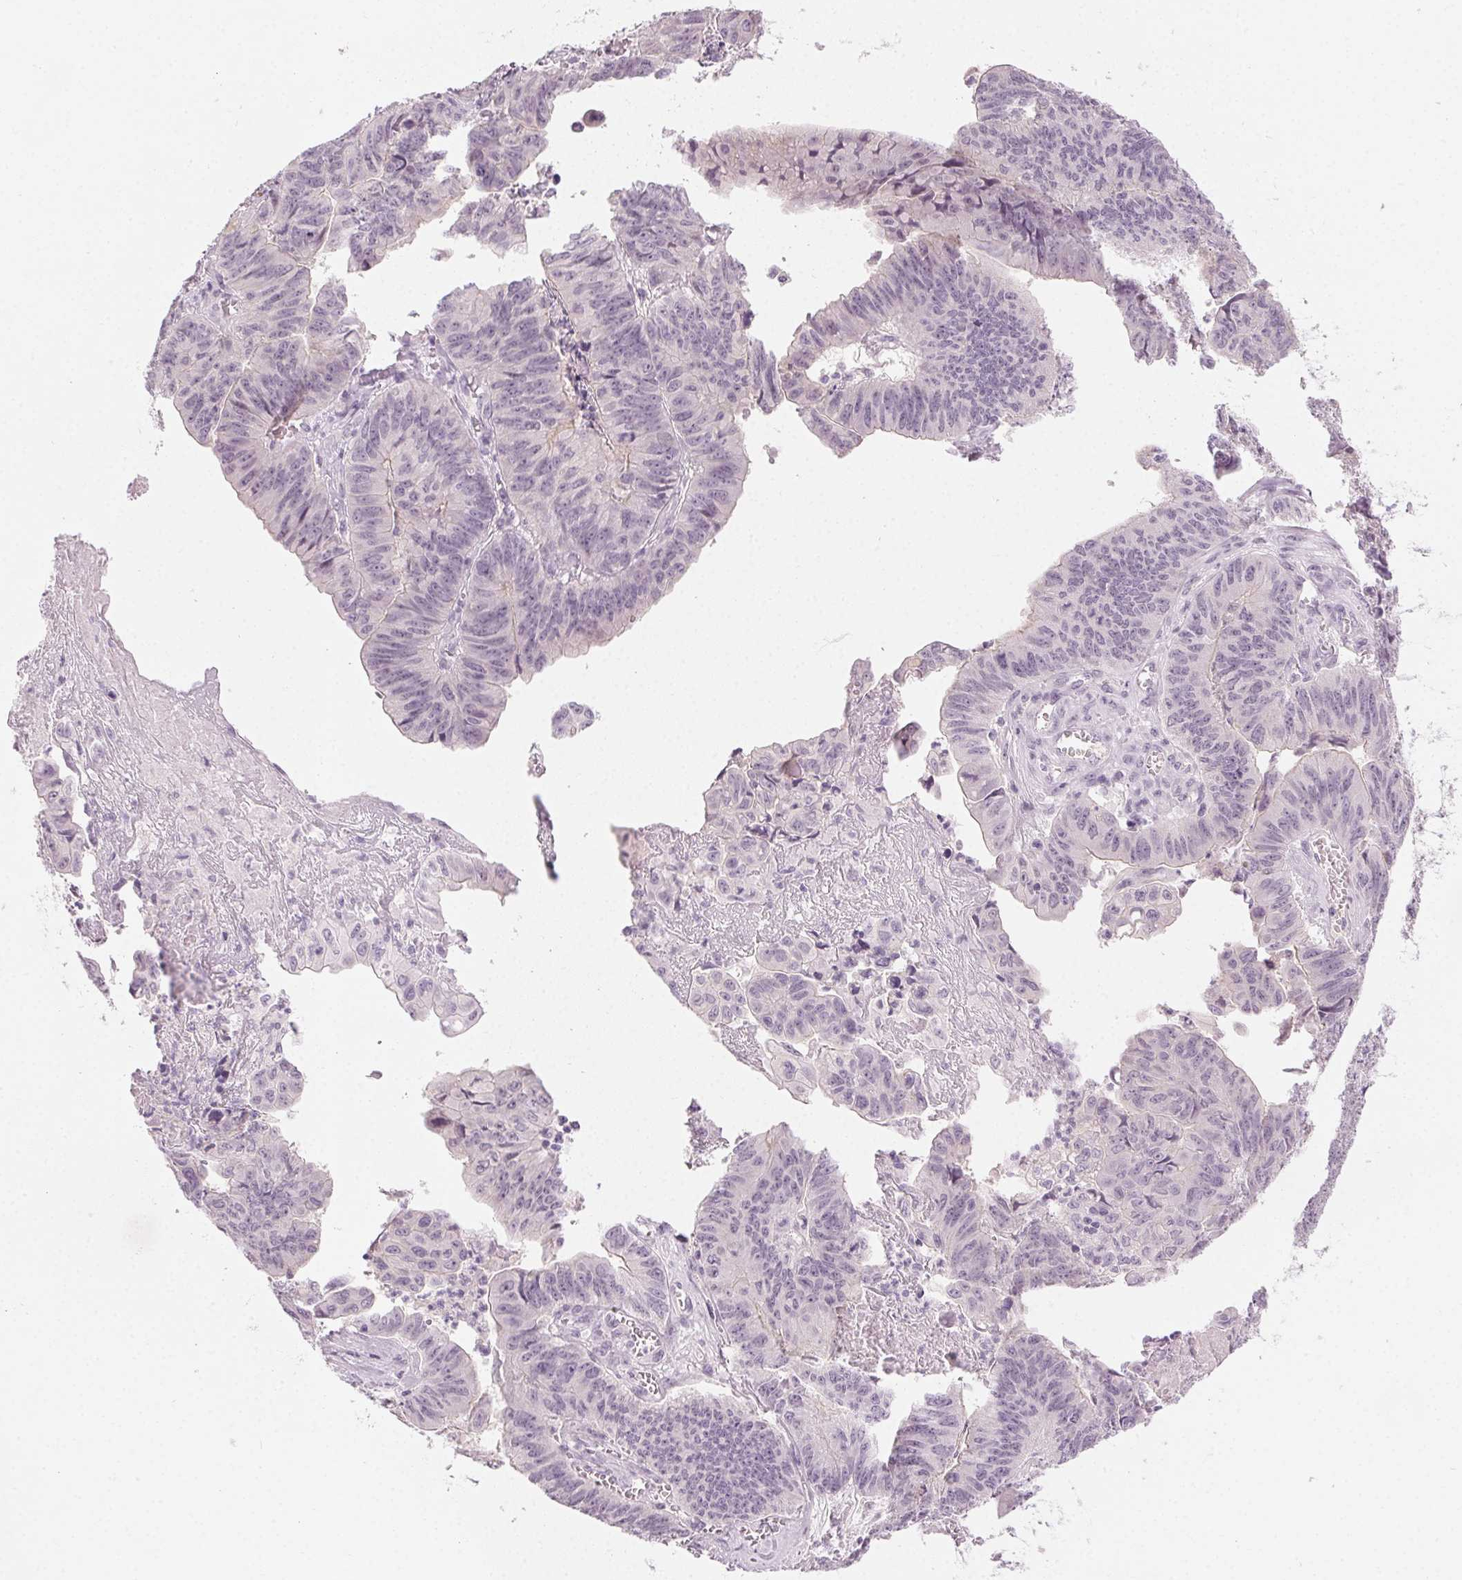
{"staining": {"intensity": "negative", "quantity": "none", "location": "none"}, "tissue": "stomach cancer", "cell_type": "Tumor cells", "image_type": "cancer", "snomed": [{"axis": "morphology", "description": "Adenocarcinoma, NOS"}, {"axis": "topography", "description": "Stomach, lower"}], "caption": "This image is of stomach adenocarcinoma stained with immunohistochemistry to label a protein in brown with the nuclei are counter-stained blue. There is no expression in tumor cells.", "gene": "HSF5", "patient": {"sex": "male", "age": 77}}